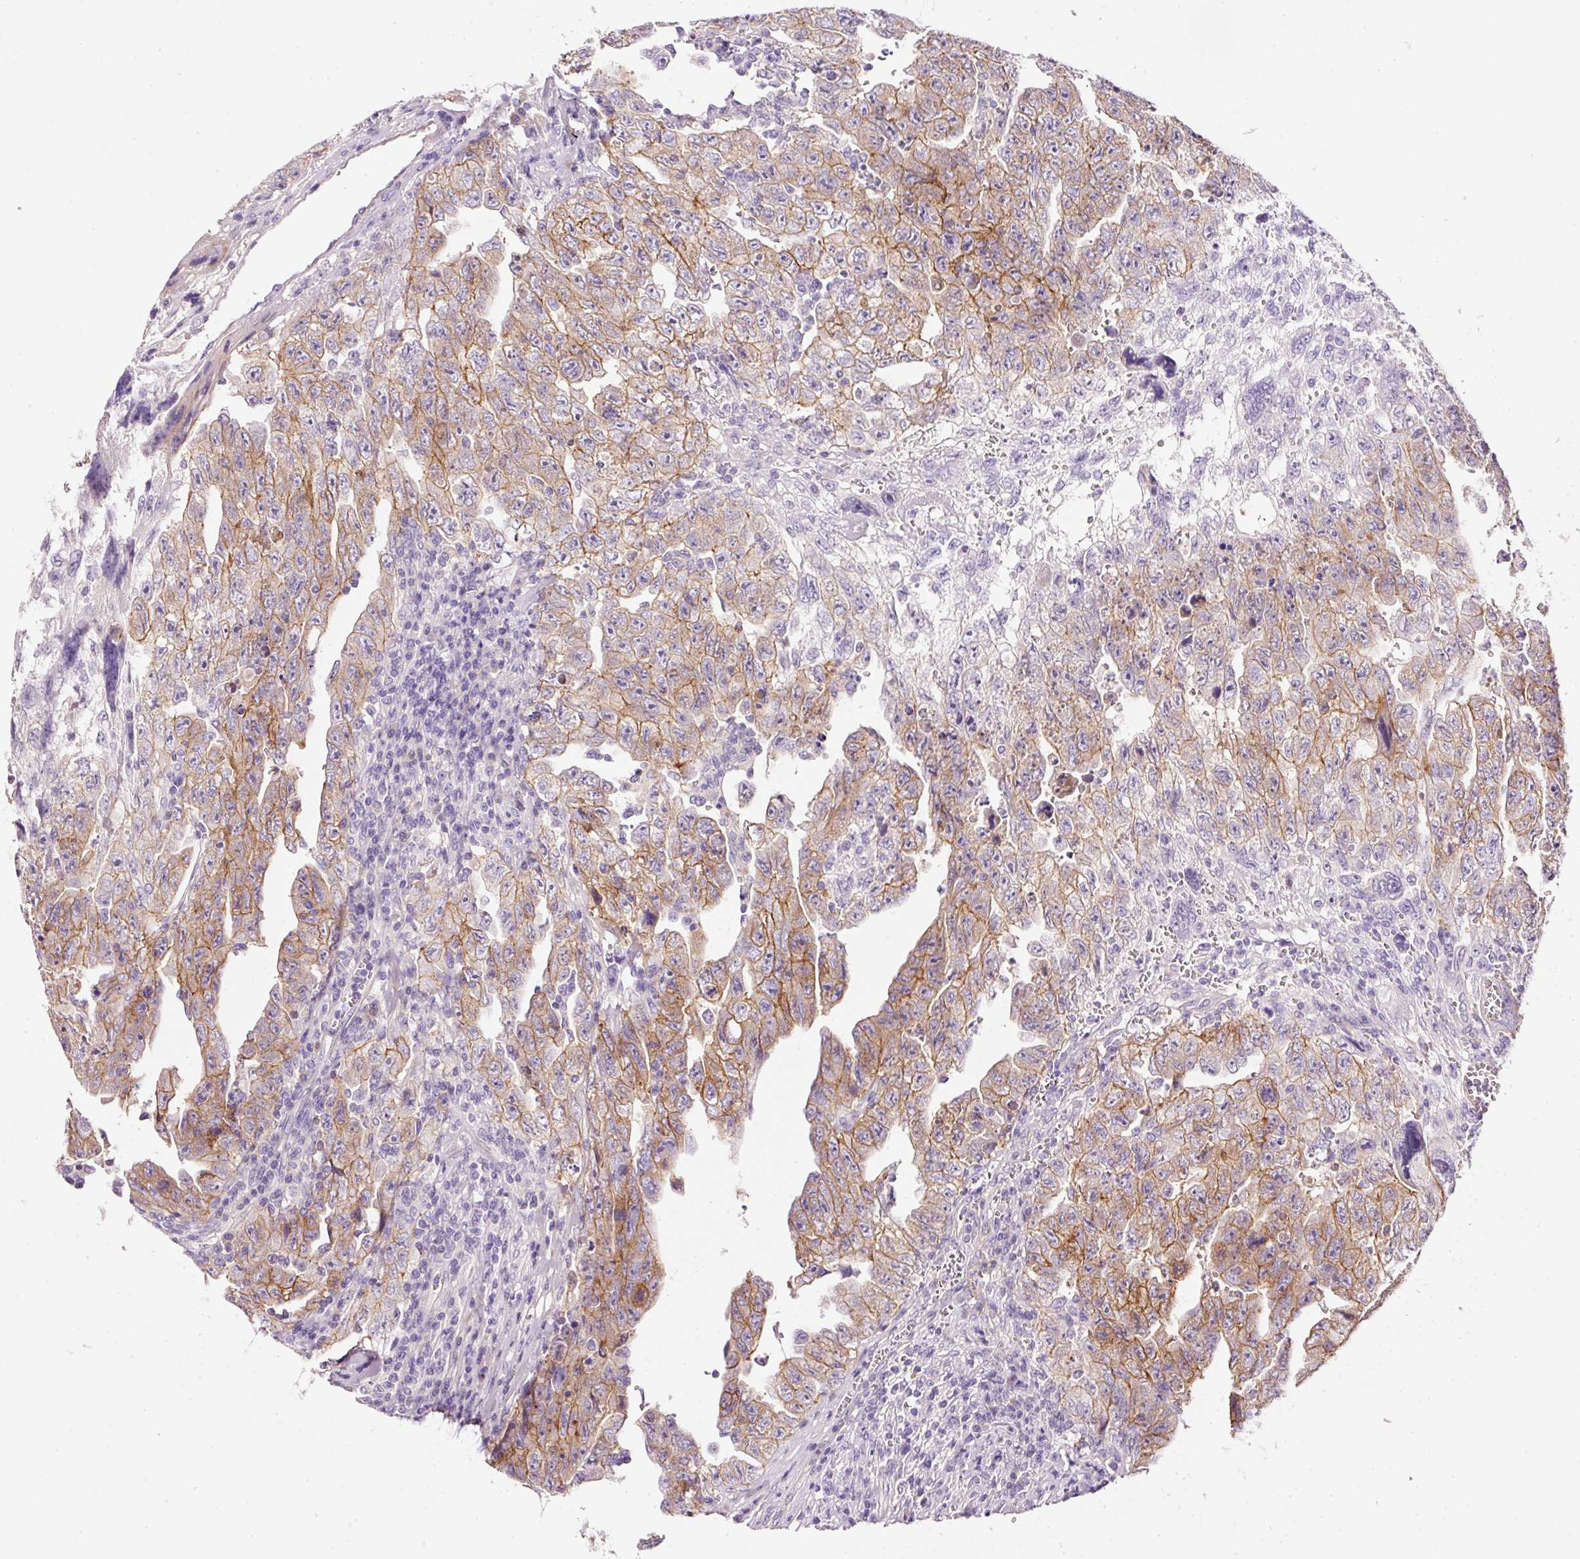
{"staining": {"intensity": "moderate", "quantity": "25%-75%", "location": "cytoplasmic/membranous"}, "tissue": "testis cancer", "cell_type": "Tumor cells", "image_type": "cancer", "snomed": [{"axis": "morphology", "description": "Carcinoma, Embryonal, NOS"}, {"axis": "topography", "description": "Testis"}], "caption": "Brown immunohistochemical staining in testis cancer (embryonal carcinoma) displays moderate cytoplasmic/membranous staining in approximately 25%-75% of tumor cells.", "gene": "SOS2", "patient": {"sex": "male", "age": 28}}